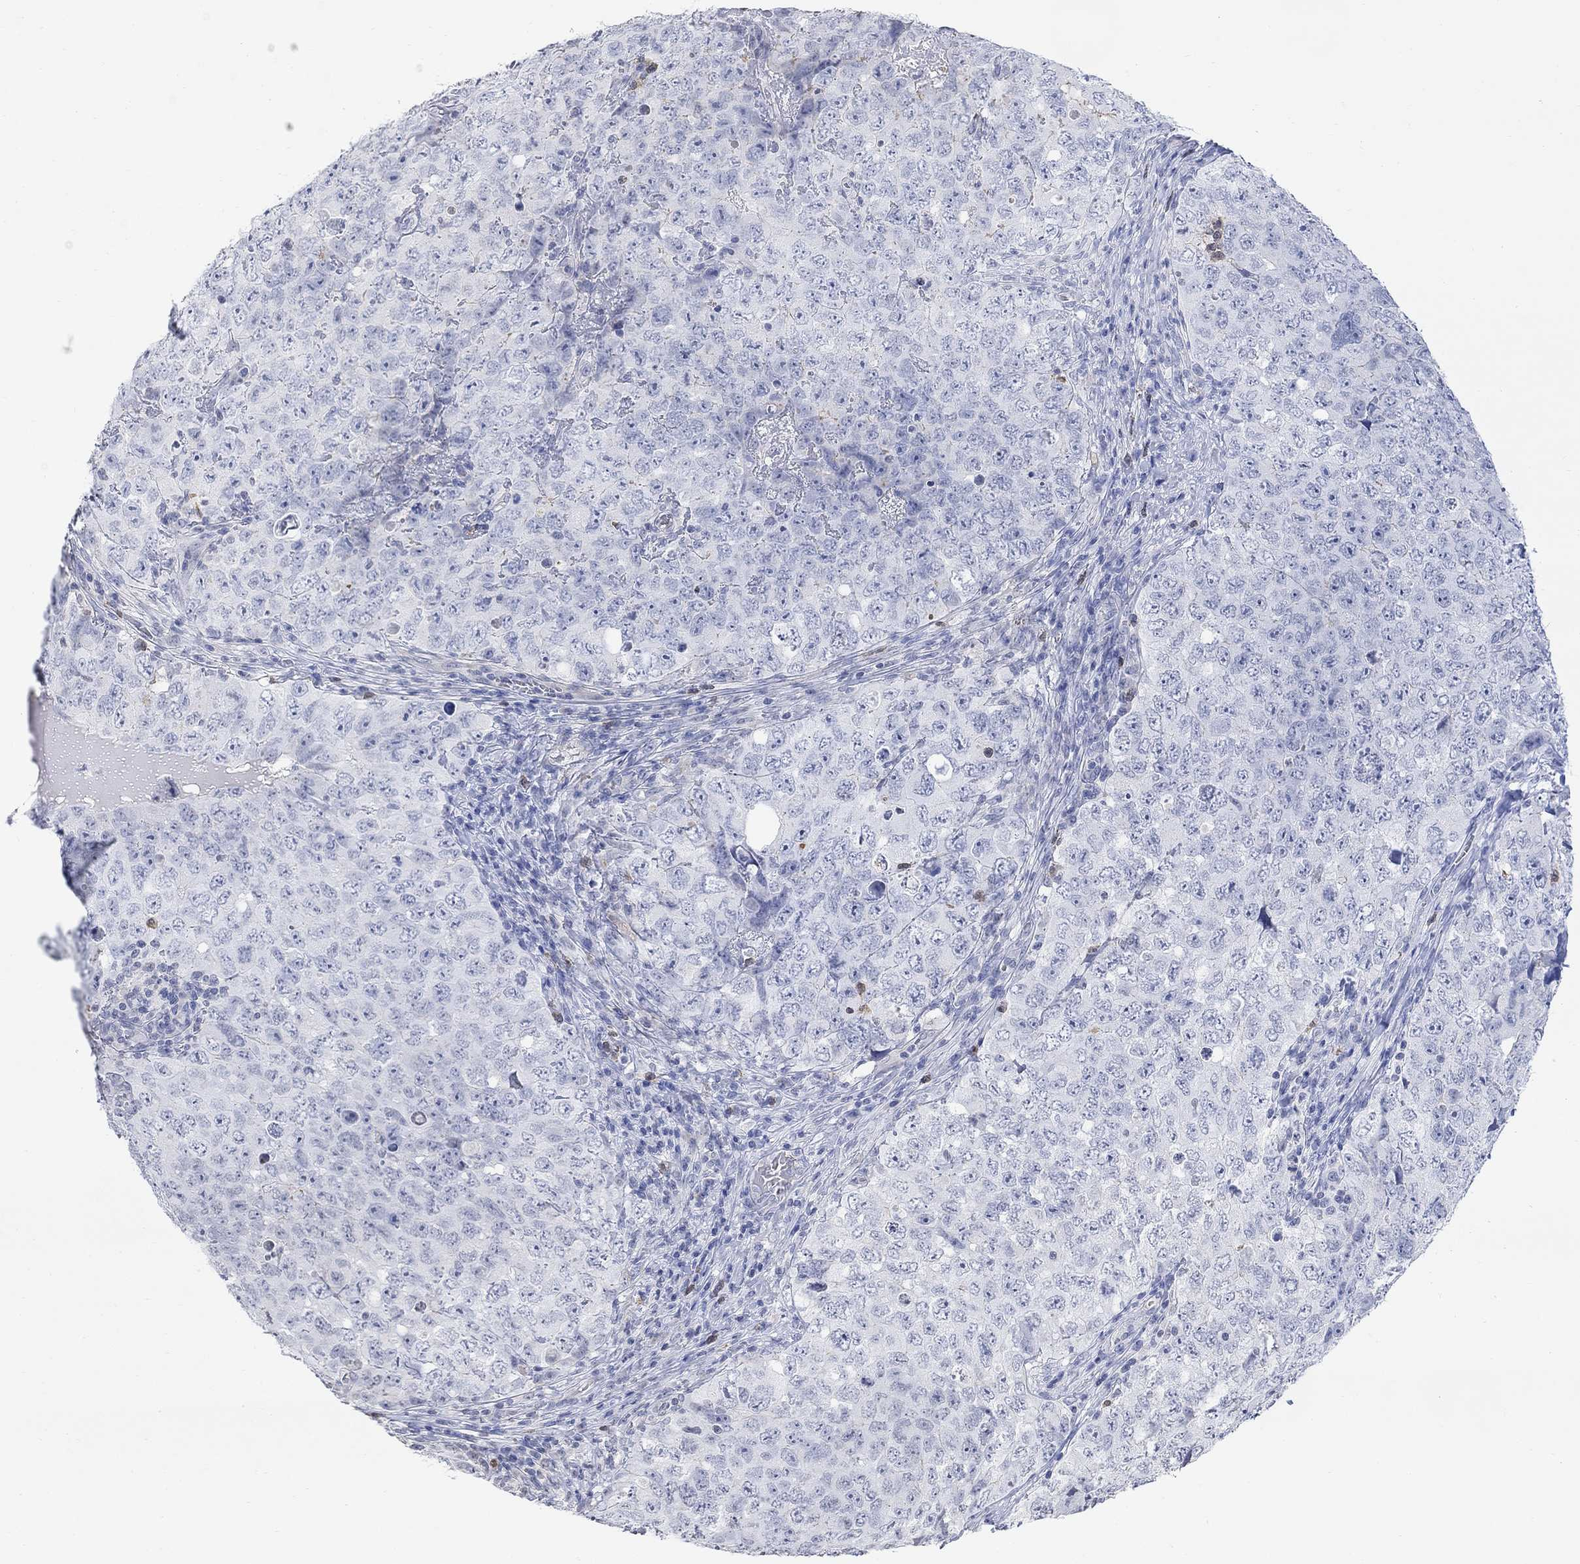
{"staining": {"intensity": "negative", "quantity": "none", "location": "none"}, "tissue": "testis cancer", "cell_type": "Tumor cells", "image_type": "cancer", "snomed": [{"axis": "morphology", "description": "Seminoma, NOS"}, {"axis": "topography", "description": "Testis"}], "caption": "DAB immunohistochemical staining of testis cancer (seminoma) shows no significant expression in tumor cells.", "gene": "TMEM255A", "patient": {"sex": "male", "age": 34}}